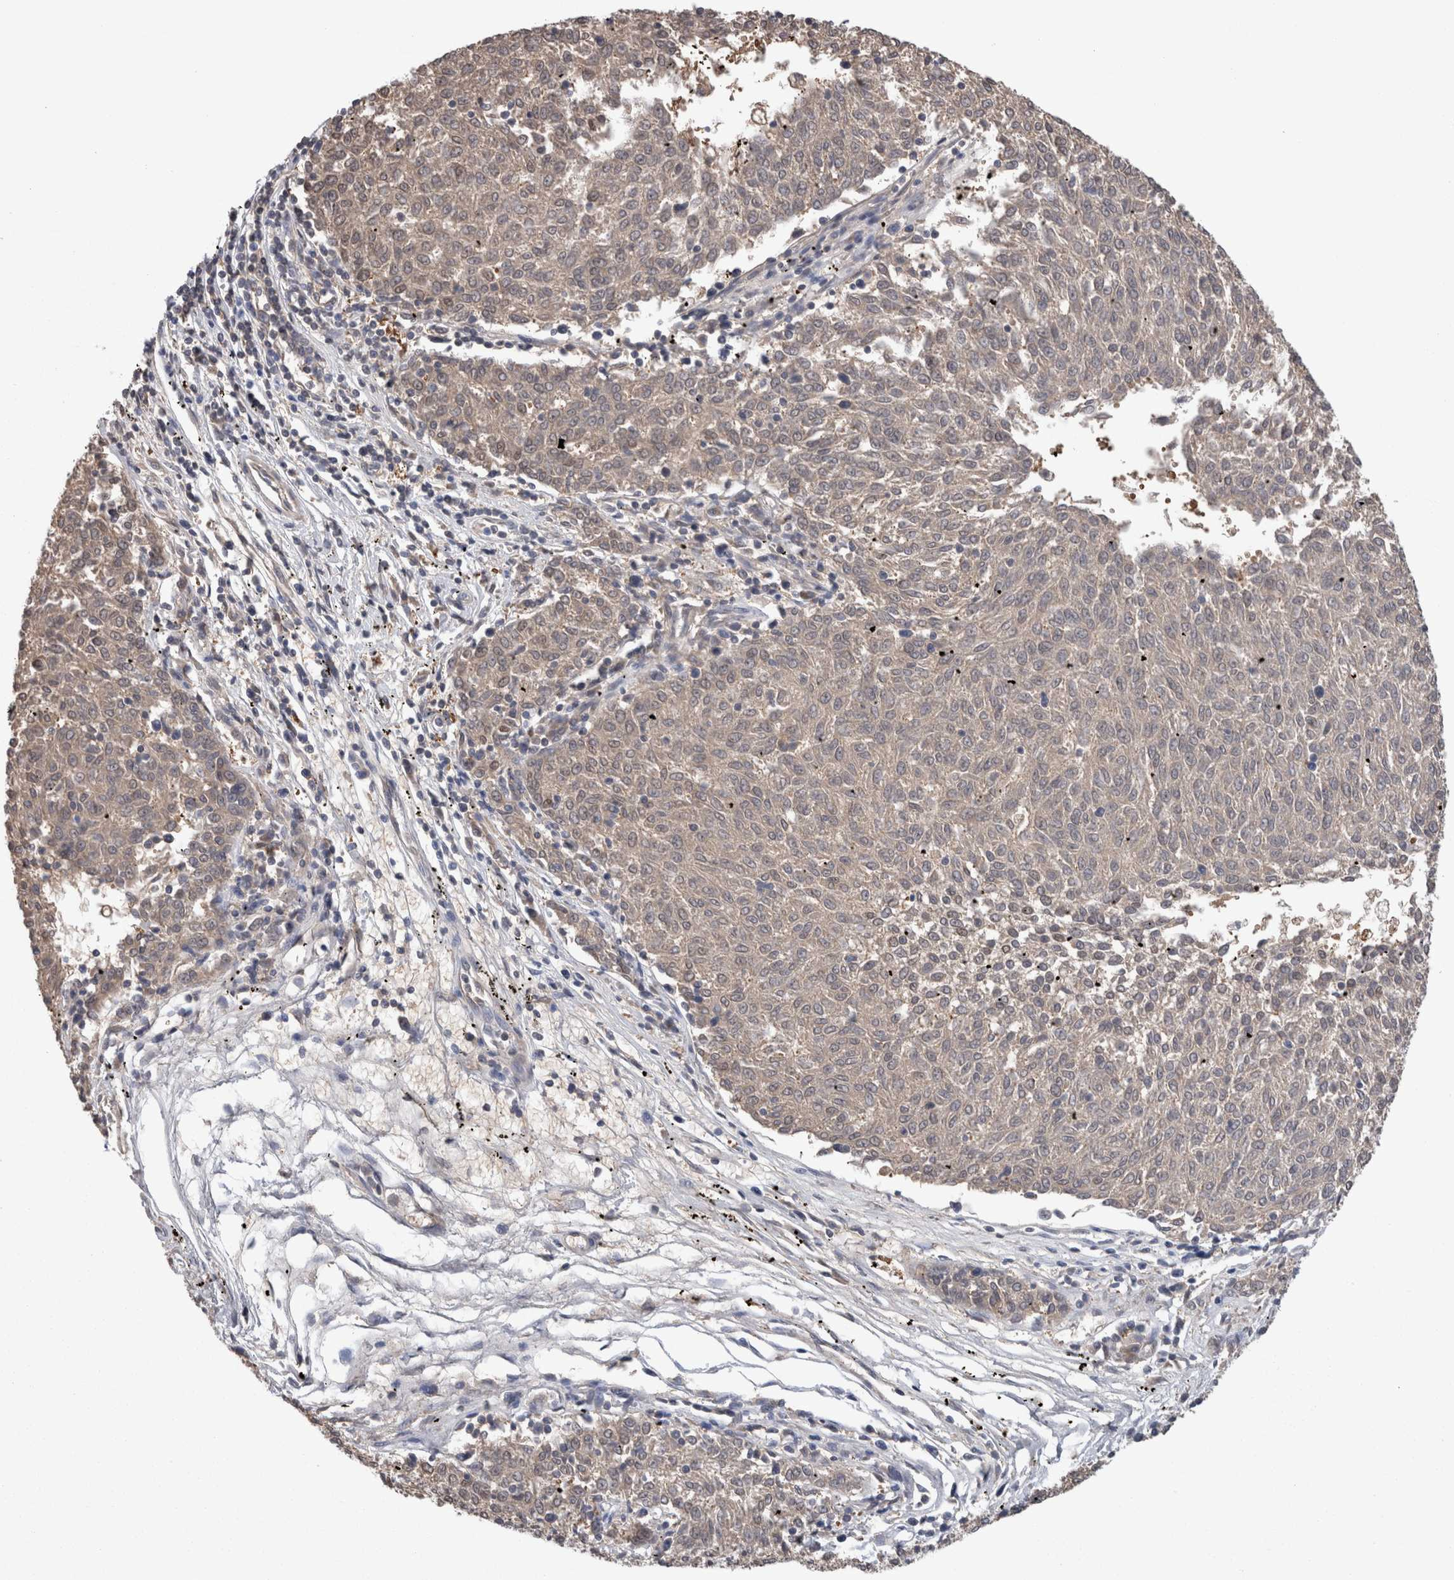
{"staining": {"intensity": "negative", "quantity": "none", "location": "none"}, "tissue": "melanoma", "cell_type": "Tumor cells", "image_type": "cancer", "snomed": [{"axis": "morphology", "description": "Malignant melanoma, NOS"}, {"axis": "topography", "description": "Skin"}], "caption": "Tumor cells show no significant protein expression in malignant melanoma.", "gene": "CA8", "patient": {"sex": "female", "age": 72}}